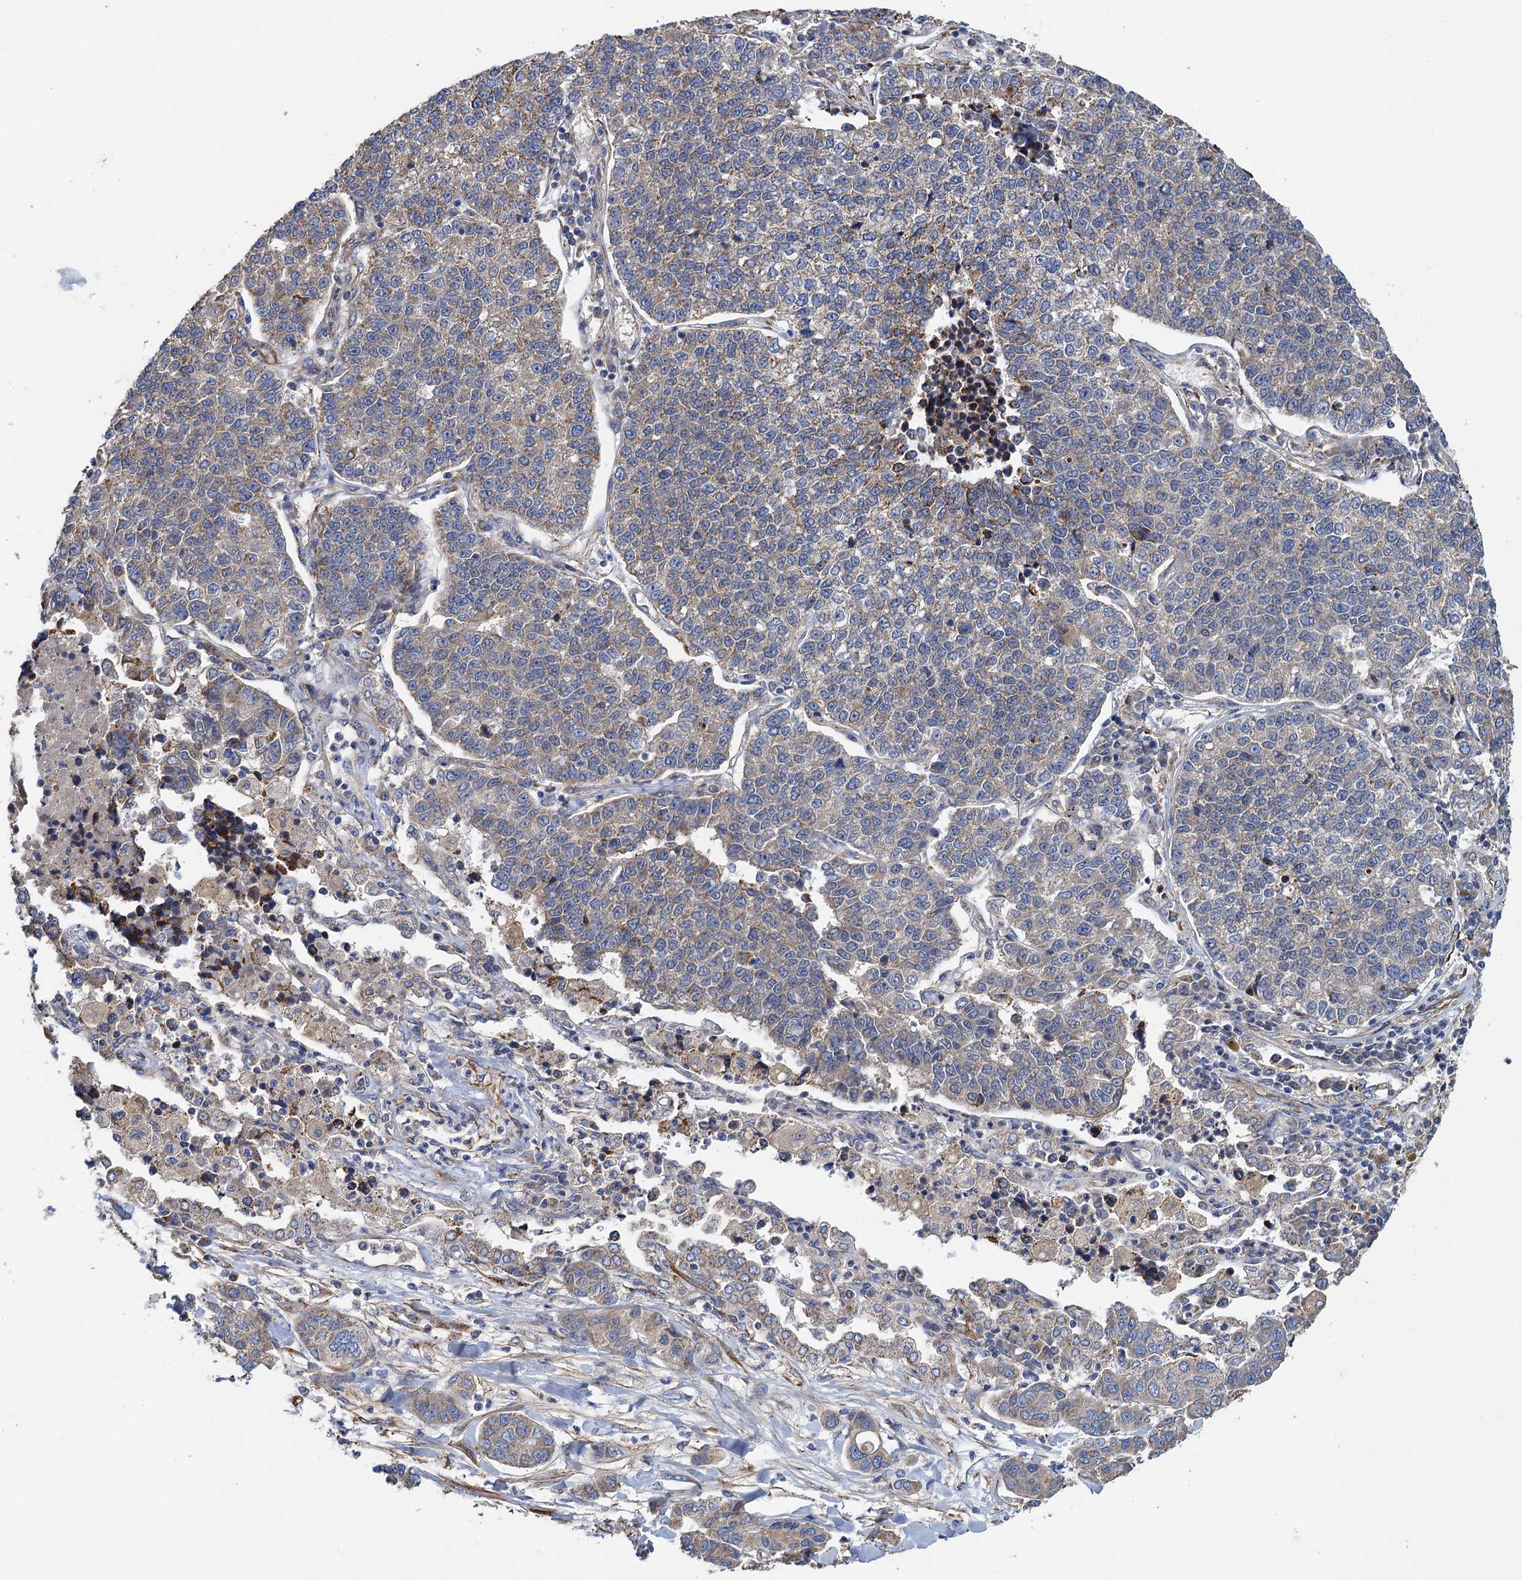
{"staining": {"intensity": "moderate", "quantity": "<25%", "location": "cytoplasmic/membranous"}, "tissue": "lung cancer", "cell_type": "Tumor cells", "image_type": "cancer", "snomed": [{"axis": "morphology", "description": "Adenocarcinoma, NOS"}, {"axis": "topography", "description": "Lung"}], "caption": "Tumor cells exhibit low levels of moderate cytoplasmic/membranous positivity in about <25% of cells in lung adenocarcinoma. The staining was performed using DAB (3,3'-diaminobenzidine), with brown indicating positive protein expression. Nuclei are stained blue with hematoxylin.", "gene": "GCSH", "patient": {"sex": "male", "age": 49}}